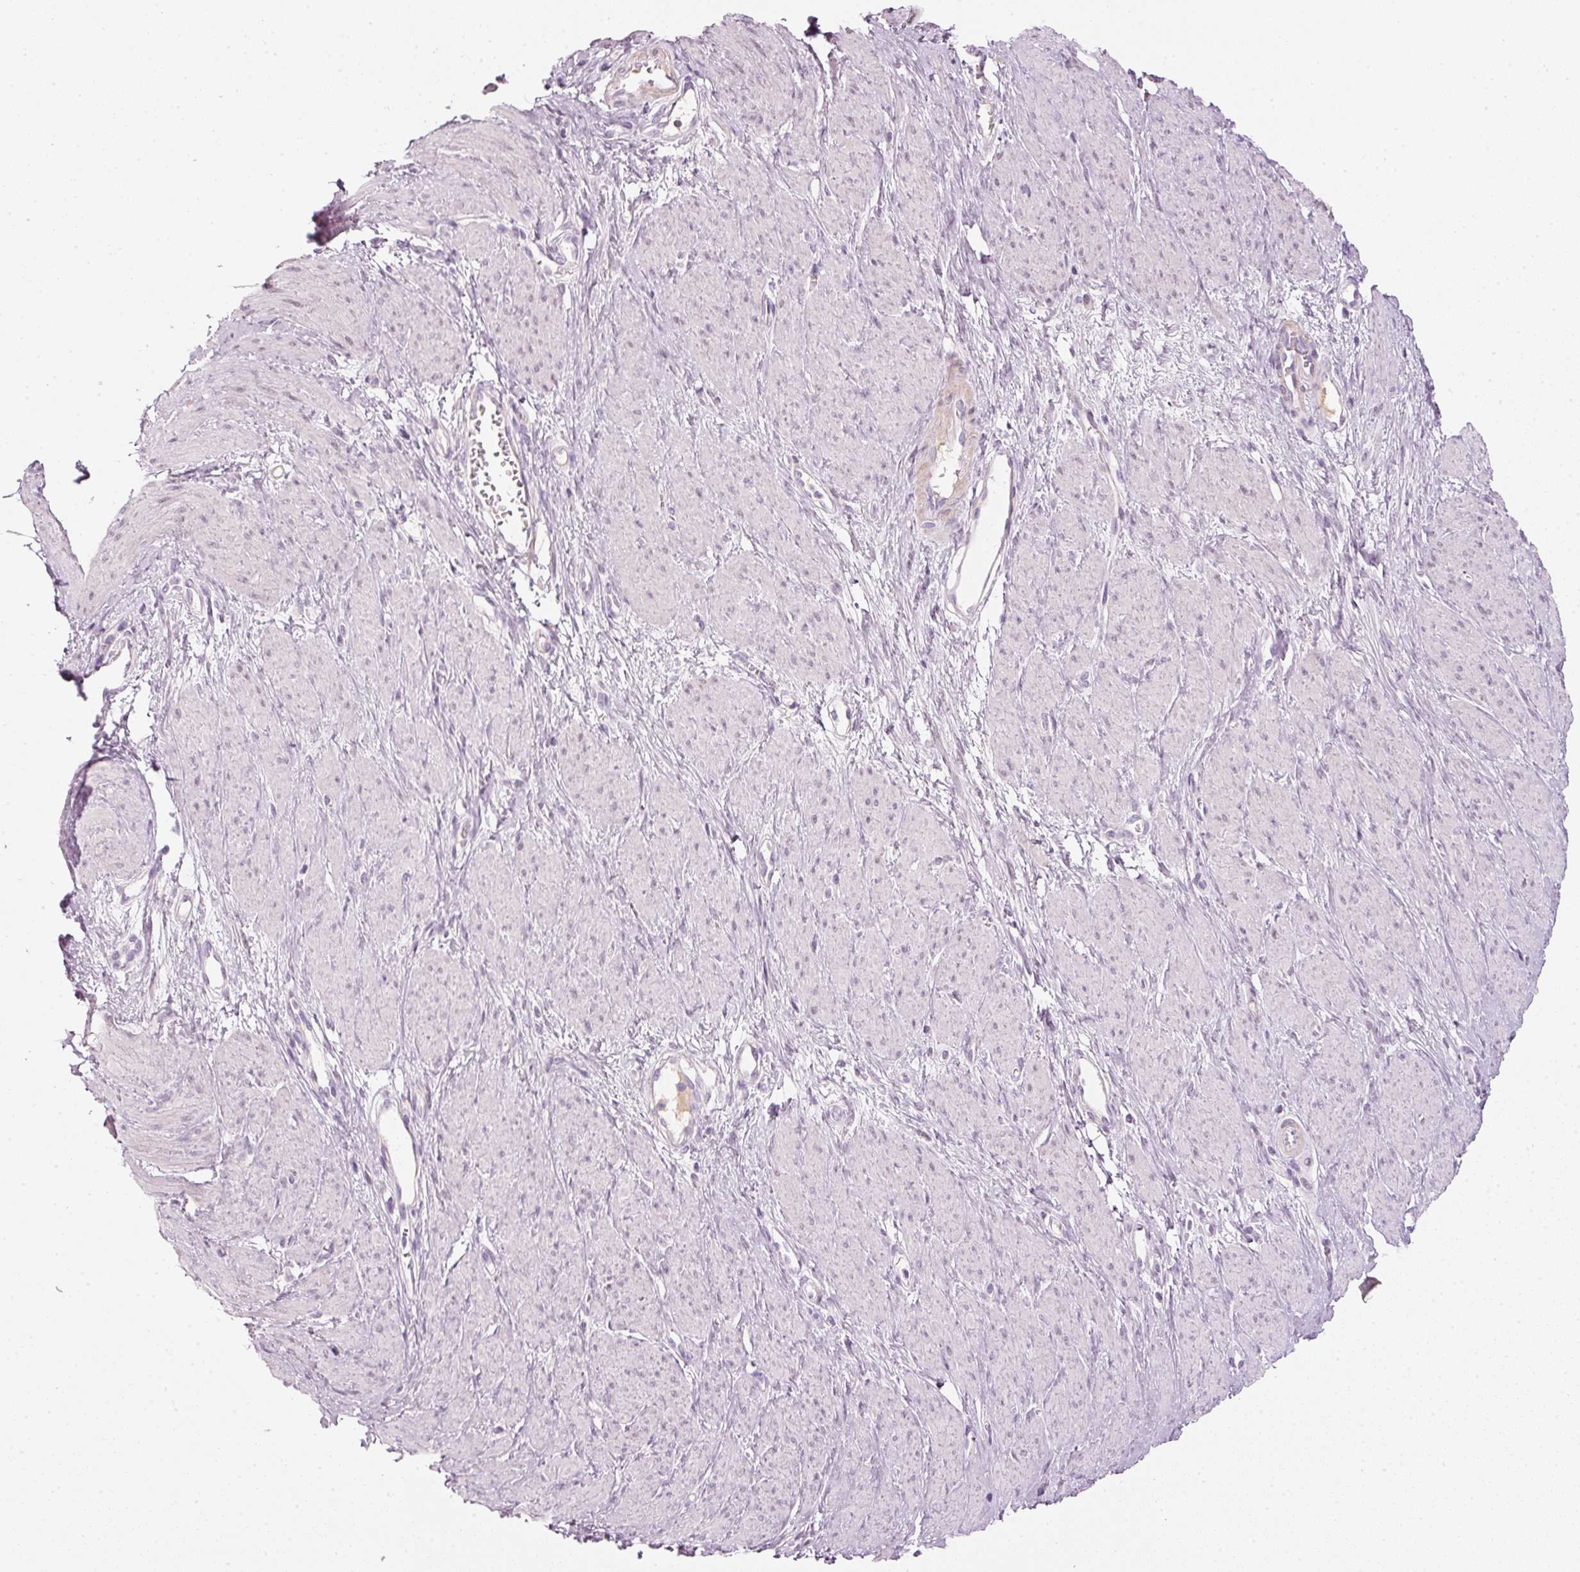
{"staining": {"intensity": "negative", "quantity": "none", "location": "none"}, "tissue": "smooth muscle", "cell_type": "Smooth muscle cells", "image_type": "normal", "snomed": [{"axis": "morphology", "description": "Normal tissue, NOS"}, {"axis": "topography", "description": "Smooth muscle"}, {"axis": "topography", "description": "Uterus"}], "caption": "DAB immunohistochemical staining of normal human smooth muscle reveals no significant positivity in smooth muscle cells.", "gene": "VCAM1", "patient": {"sex": "female", "age": 39}}